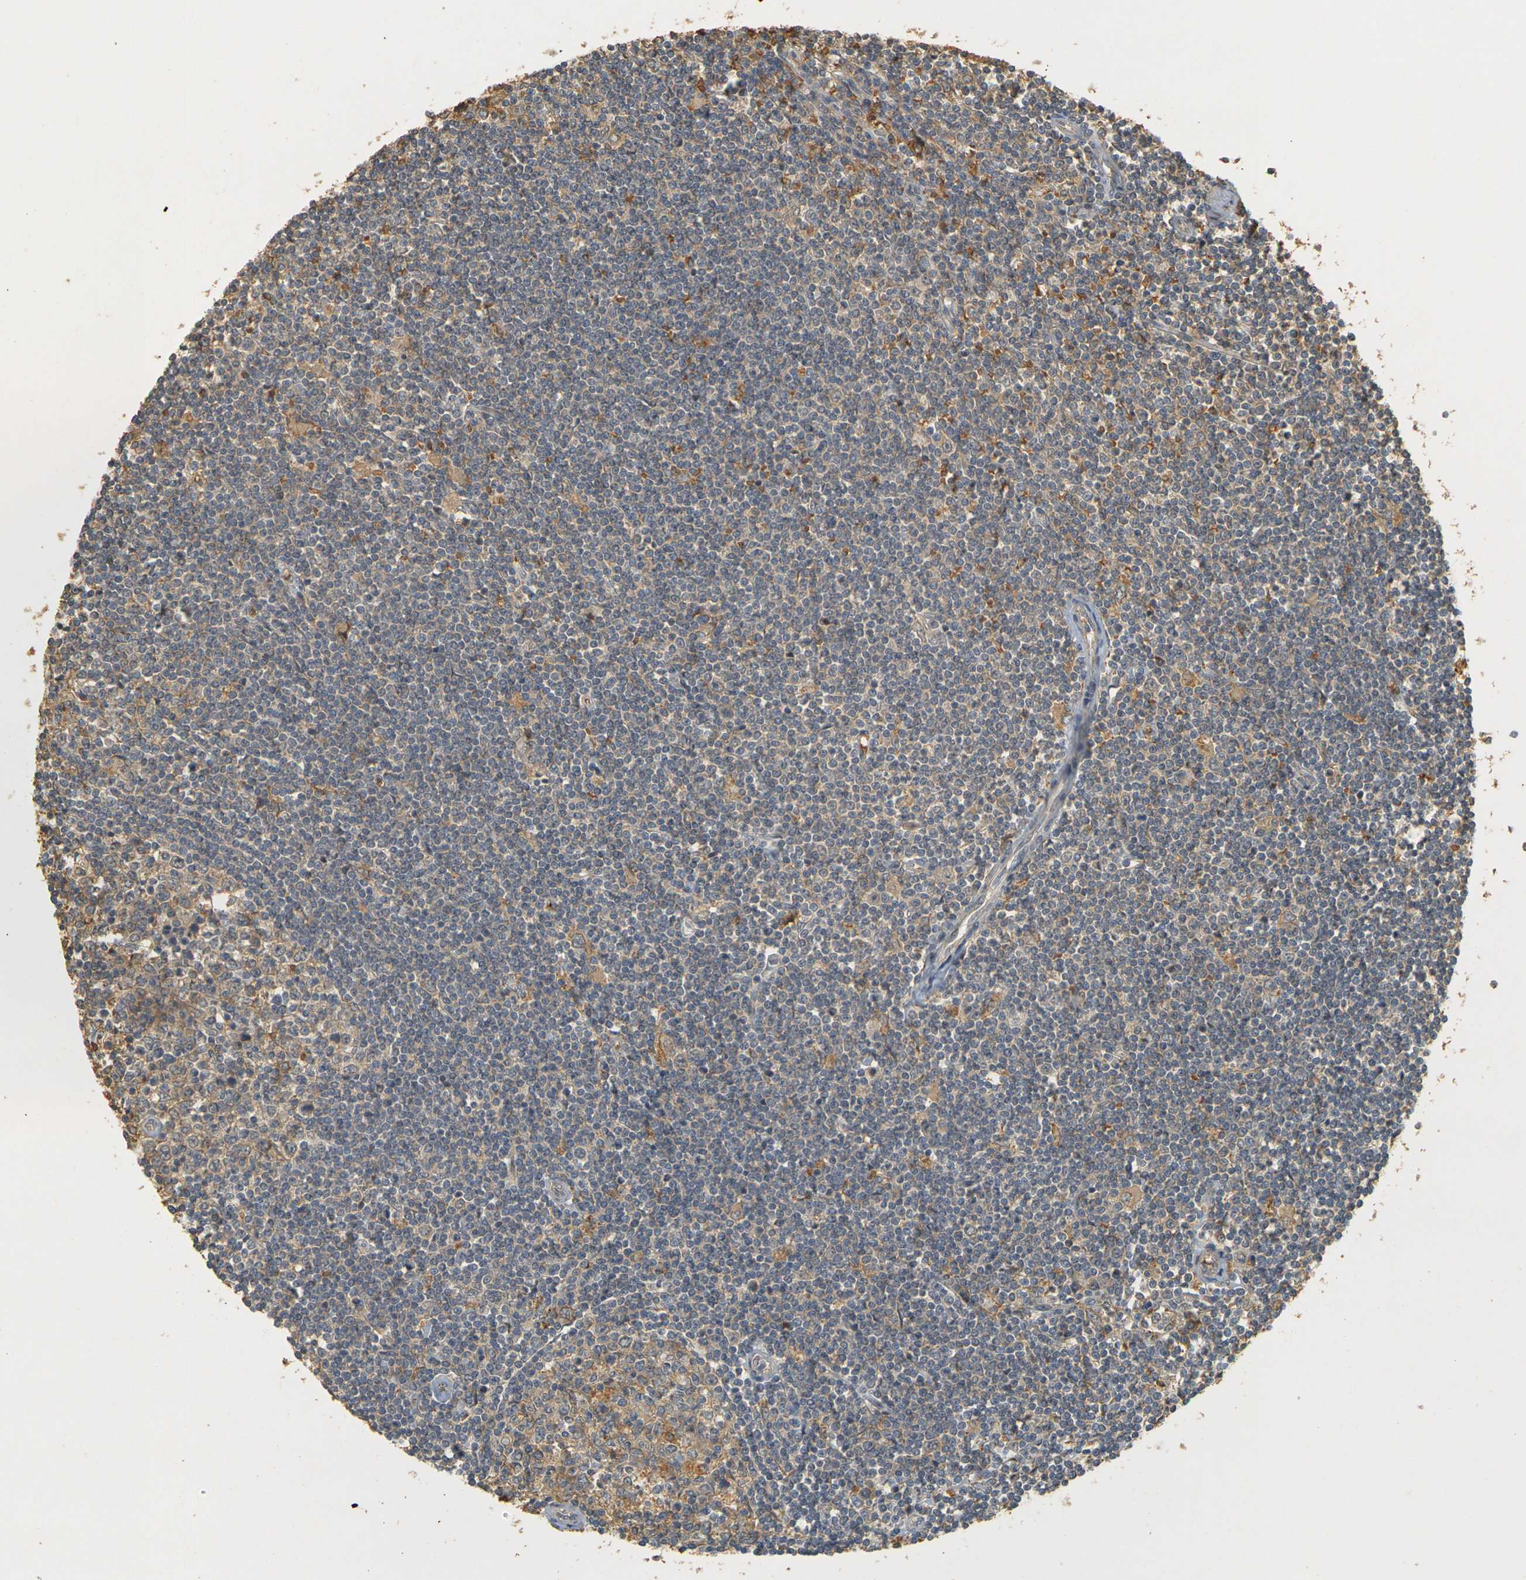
{"staining": {"intensity": "weak", "quantity": "25%-75%", "location": "cytoplasmic/membranous"}, "tissue": "lymphoma", "cell_type": "Tumor cells", "image_type": "cancer", "snomed": [{"axis": "morphology", "description": "Malignant lymphoma, non-Hodgkin's type, Low grade"}, {"axis": "topography", "description": "Spleen"}], "caption": "This is an image of immunohistochemistry (IHC) staining of lymphoma, which shows weak staining in the cytoplasmic/membranous of tumor cells.", "gene": "MEGF9", "patient": {"sex": "male", "age": 76}}